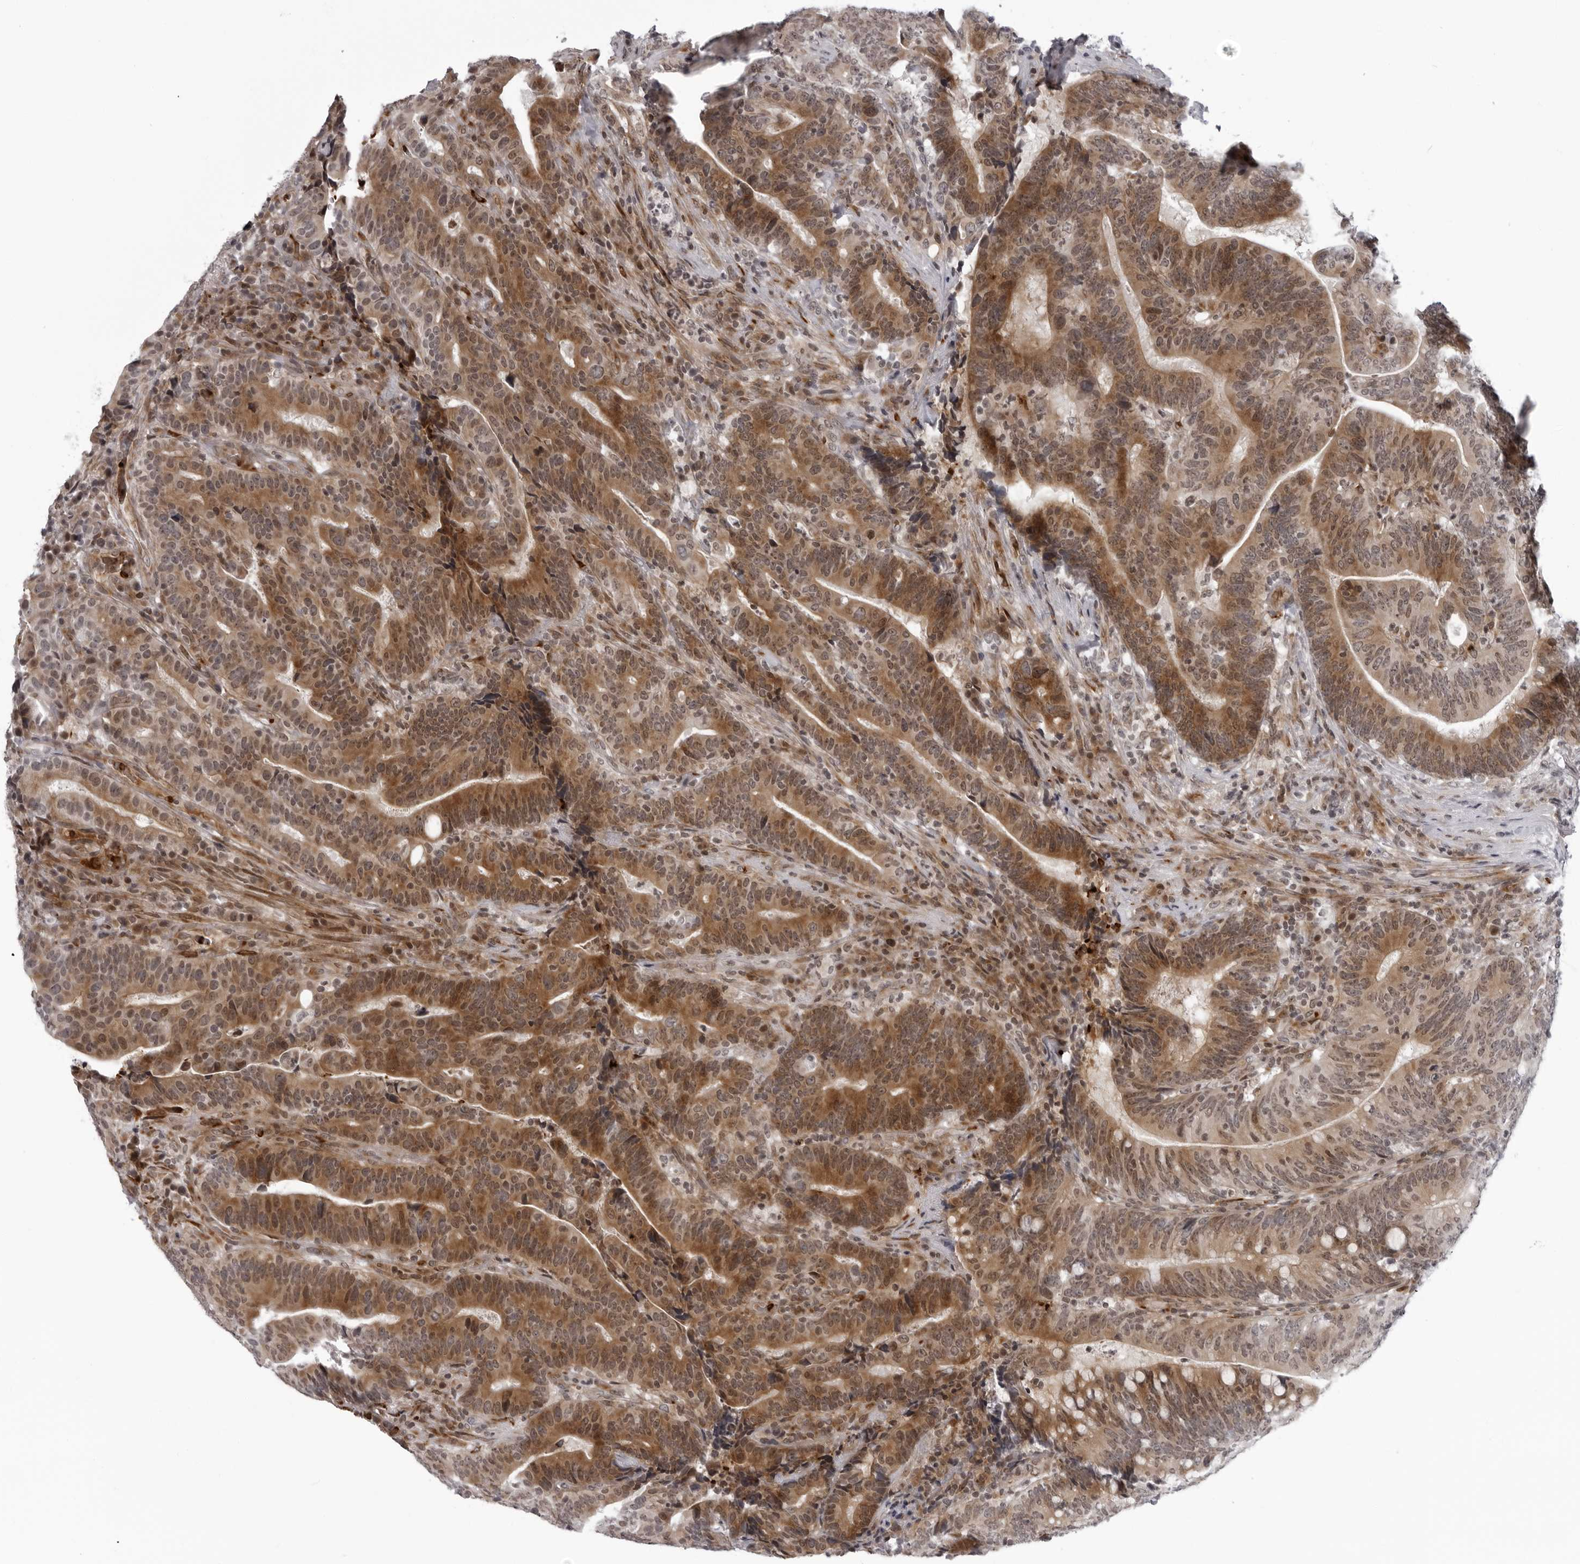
{"staining": {"intensity": "moderate", "quantity": ">75%", "location": "cytoplasmic/membranous"}, "tissue": "colorectal cancer", "cell_type": "Tumor cells", "image_type": "cancer", "snomed": [{"axis": "morphology", "description": "Adenocarcinoma, NOS"}, {"axis": "topography", "description": "Colon"}], "caption": "This micrograph shows immunohistochemistry staining of adenocarcinoma (colorectal), with medium moderate cytoplasmic/membranous expression in approximately >75% of tumor cells.", "gene": "THOP1", "patient": {"sex": "female", "age": 66}}